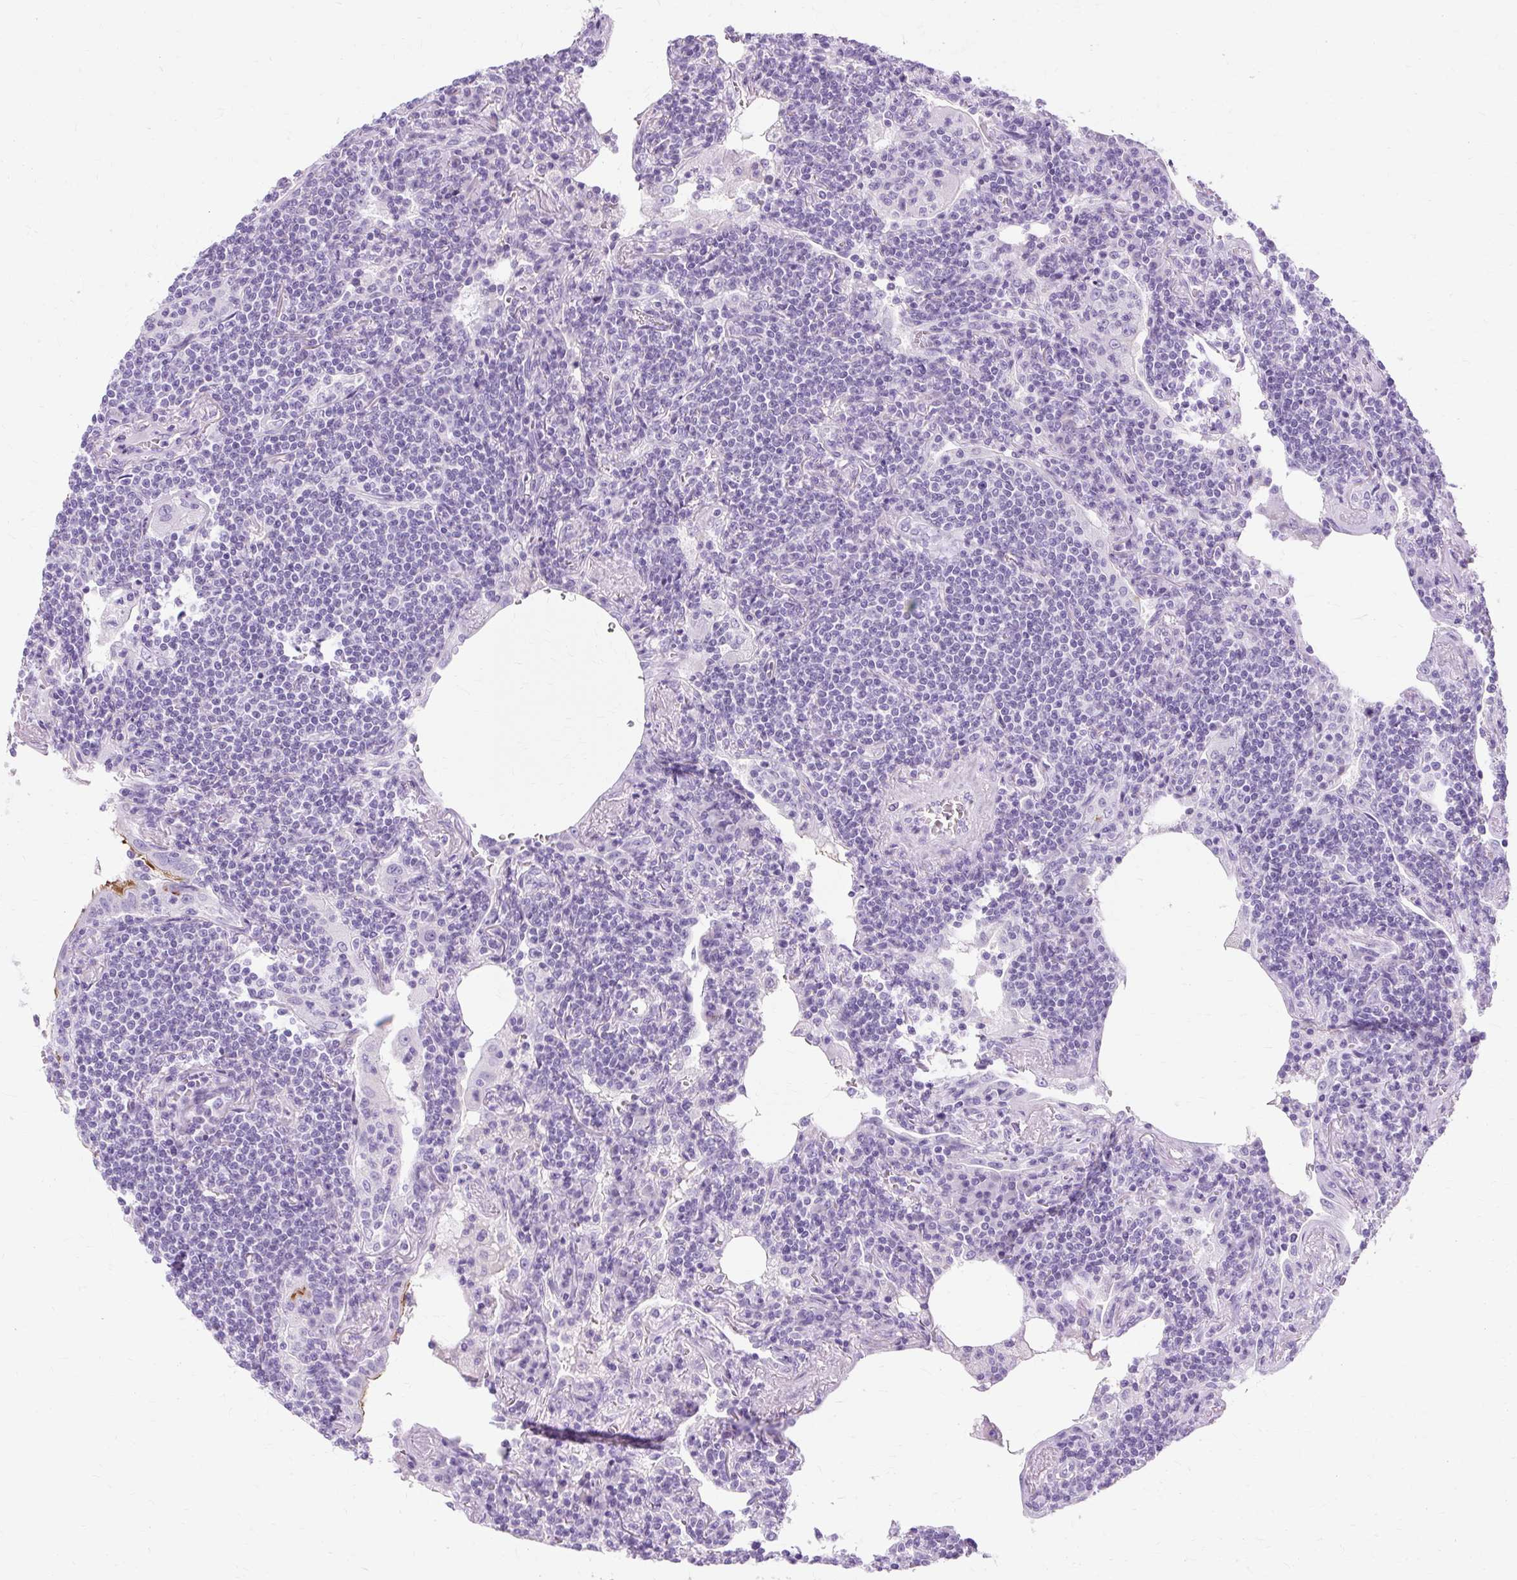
{"staining": {"intensity": "negative", "quantity": "none", "location": "none"}, "tissue": "lymphoma", "cell_type": "Tumor cells", "image_type": "cancer", "snomed": [{"axis": "morphology", "description": "Malignant lymphoma, non-Hodgkin's type, Low grade"}, {"axis": "topography", "description": "Lung"}], "caption": "The immunohistochemistry (IHC) micrograph has no significant staining in tumor cells of low-grade malignant lymphoma, non-Hodgkin's type tissue.", "gene": "TMEM89", "patient": {"sex": "female", "age": 71}}